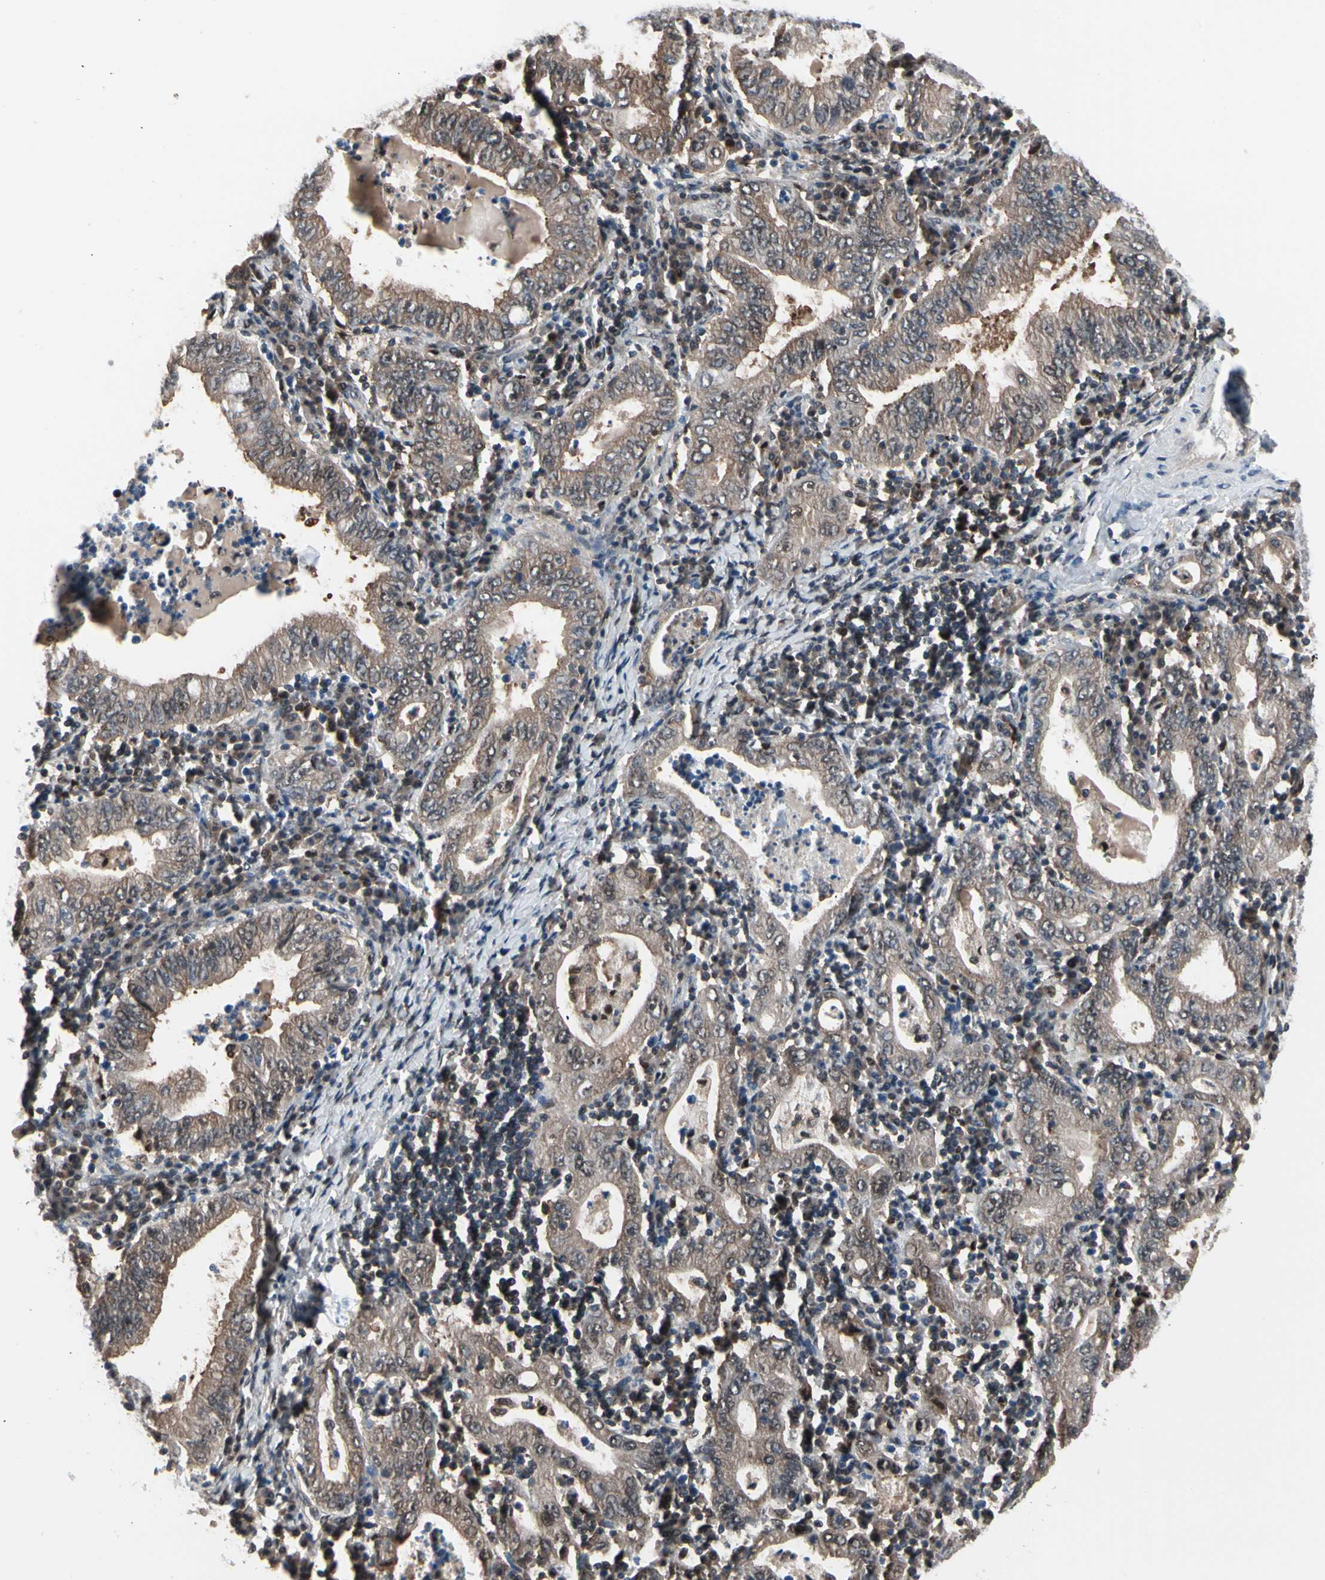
{"staining": {"intensity": "moderate", "quantity": ">75%", "location": "cytoplasmic/membranous,nuclear"}, "tissue": "stomach cancer", "cell_type": "Tumor cells", "image_type": "cancer", "snomed": [{"axis": "morphology", "description": "Normal tissue, NOS"}, {"axis": "morphology", "description": "Adenocarcinoma, NOS"}, {"axis": "topography", "description": "Esophagus"}, {"axis": "topography", "description": "Stomach, upper"}, {"axis": "topography", "description": "Peripheral nerve tissue"}], "caption": "Stomach adenocarcinoma tissue exhibits moderate cytoplasmic/membranous and nuclear expression in about >75% of tumor cells, visualized by immunohistochemistry.", "gene": "PSMA2", "patient": {"sex": "male", "age": 62}}